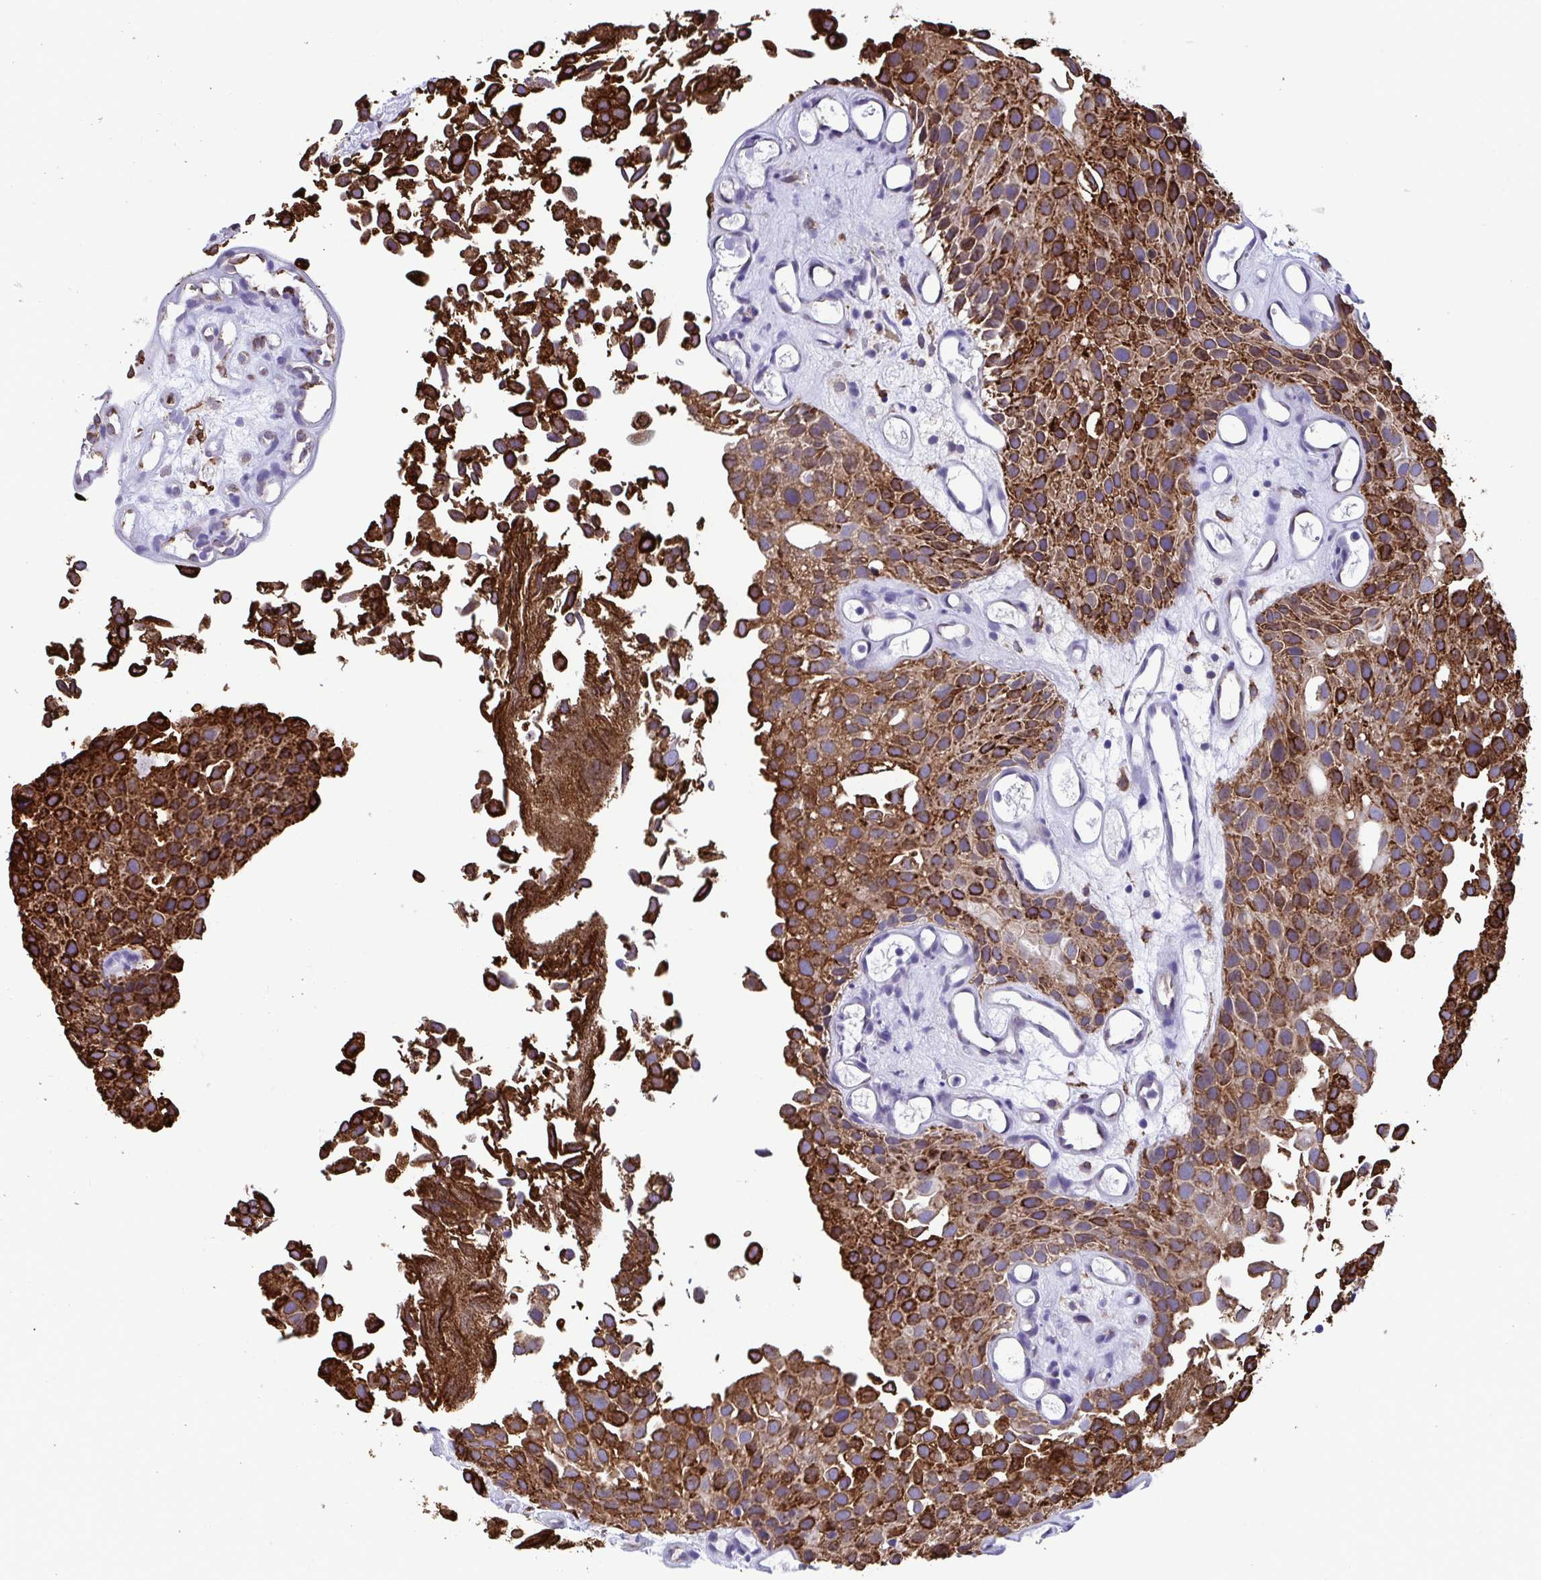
{"staining": {"intensity": "strong", "quantity": ">75%", "location": "cytoplasmic/membranous"}, "tissue": "urothelial cancer", "cell_type": "Tumor cells", "image_type": "cancer", "snomed": [{"axis": "morphology", "description": "Urothelial carcinoma, Low grade"}, {"axis": "topography", "description": "Urinary bladder"}], "caption": "A micrograph of urothelial cancer stained for a protein reveals strong cytoplasmic/membranous brown staining in tumor cells.", "gene": "ASPH", "patient": {"sex": "male", "age": 88}}